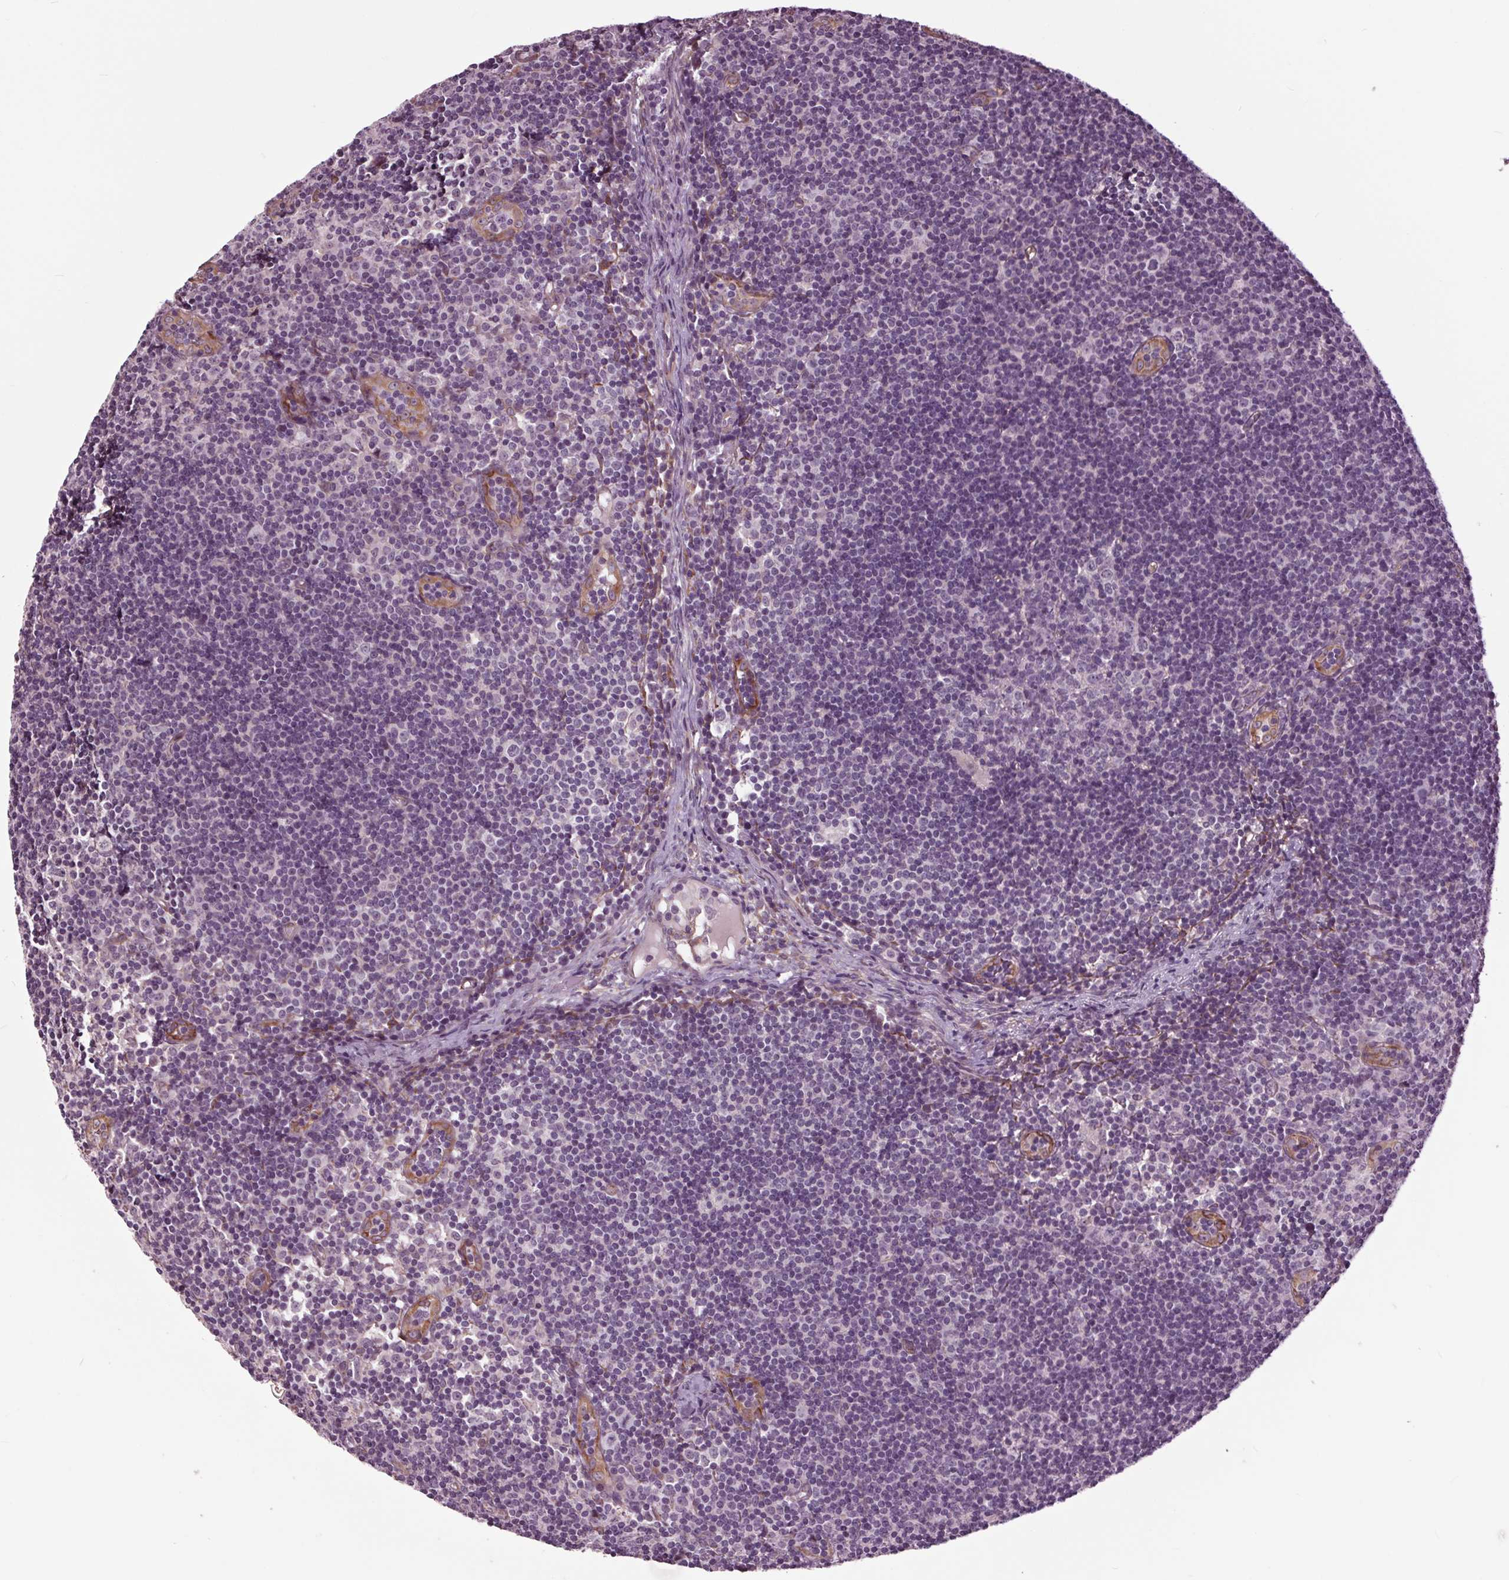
{"staining": {"intensity": "negative", "quantity": "none", "location": "none"}, "tissue": "lymph node", "cell_type": "Germinal center cells", "image_type": "normal", "snomed": [{"axis": "morphology", "description": "Normal tissue, NOS"}, {"axis": "topography", "description": "Lymph node"}], "caption": "Immunohistochemistry of unremarkable lymph node displays no staining in germinal center cells.", "gene": "HAUS5", "patient": {"sex": "female", "age": 41}}